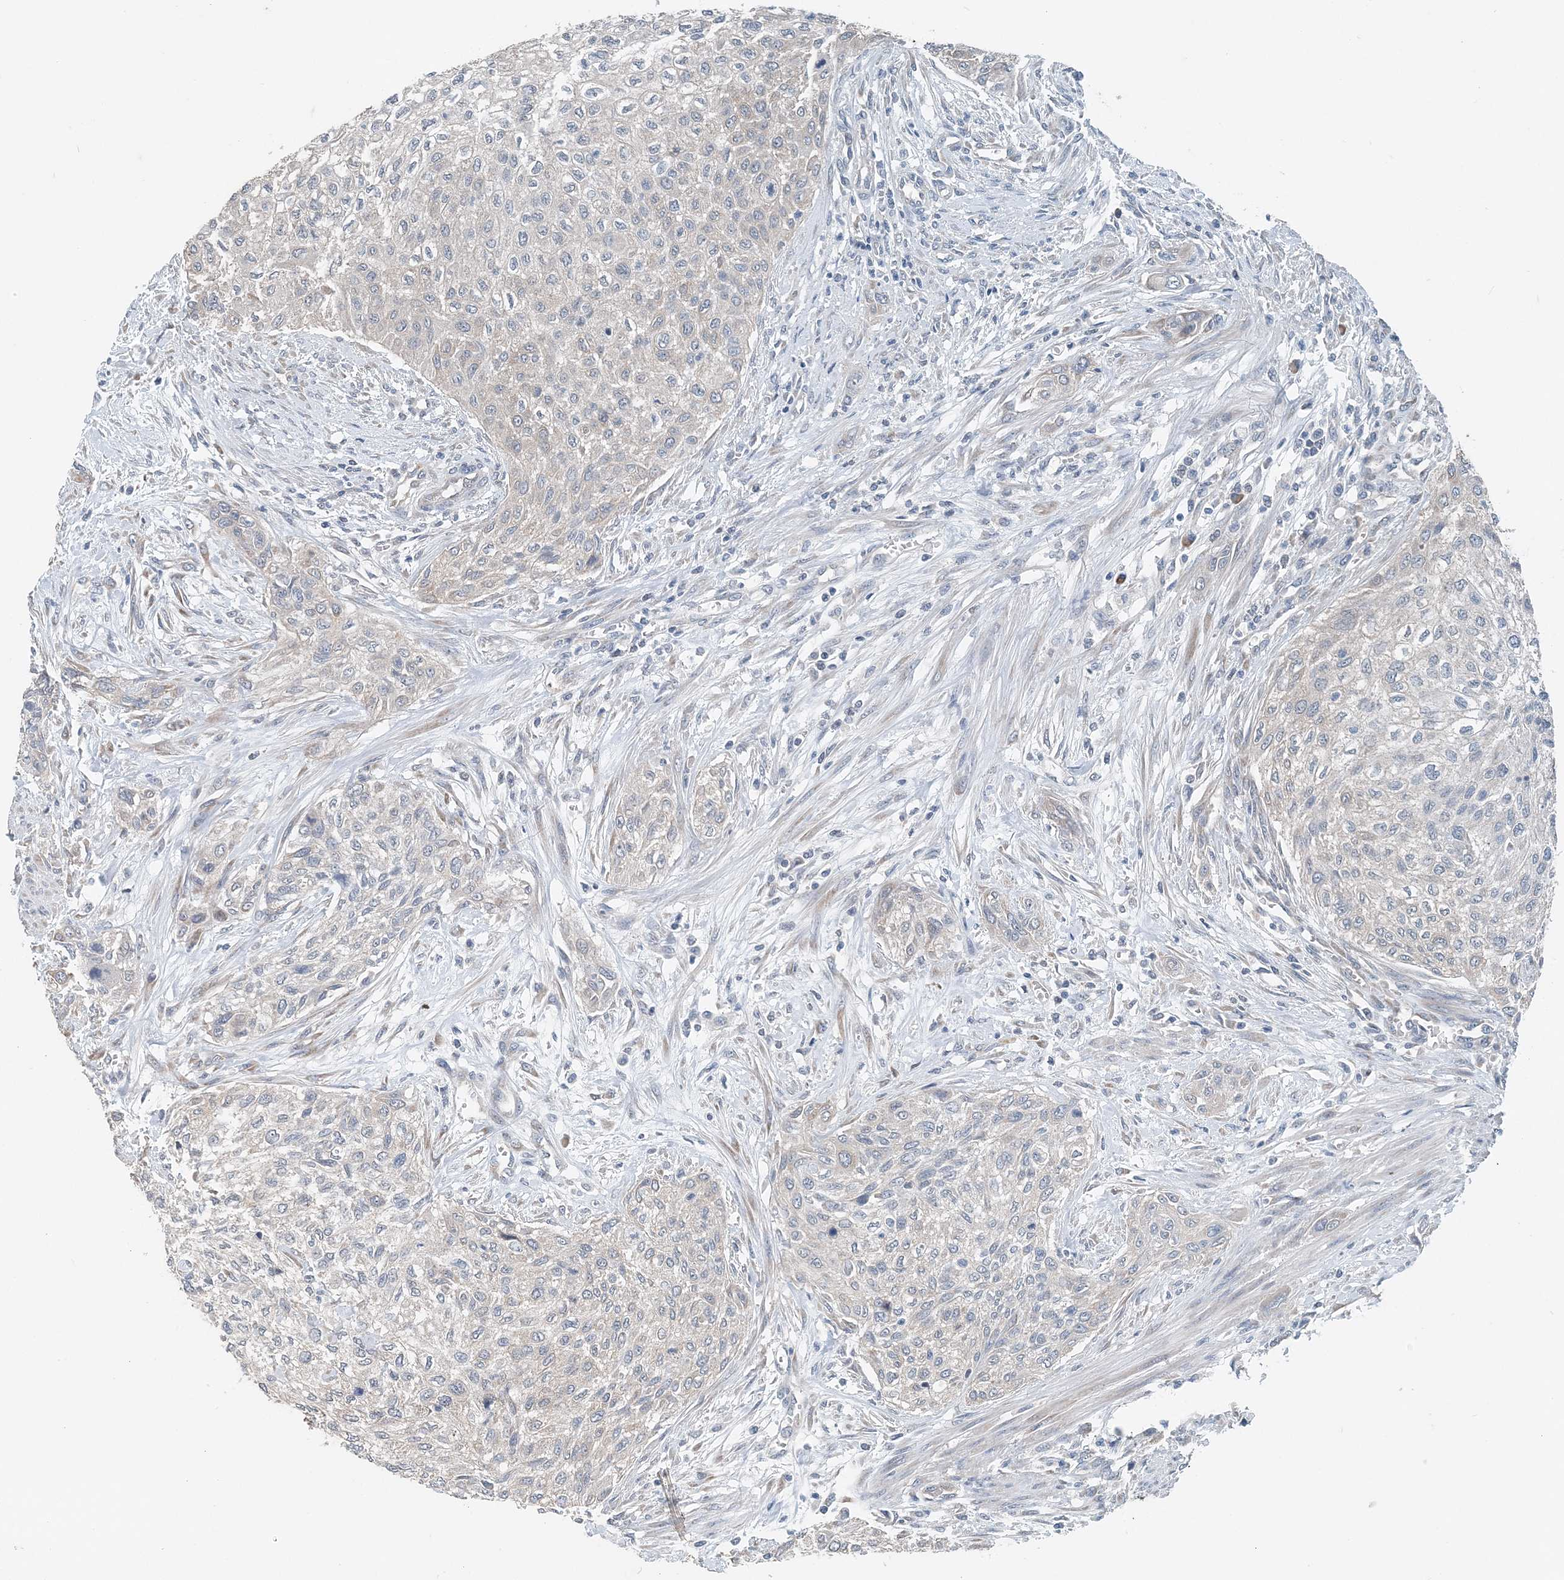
{"staining": {"intensity": "negative", "quantity": "none", "location": "none"}, "tissue": "urothelial cancer", "cell_type": "Tumor cells", "image_type": "cancer", "snomed": [{"axis": "morphology", "description": "Urothelial carcinoma, High grade"}, {"axis": "topography", "description": "Urinary bladder"}], "caption": "This is an immunohistochemistry photomicrograph of human urothelial carcinoma (high-grade). There is no staining in tumor cells.", "gene": "EEF1A2", "patient": {"sex": "male", "age": 35}}